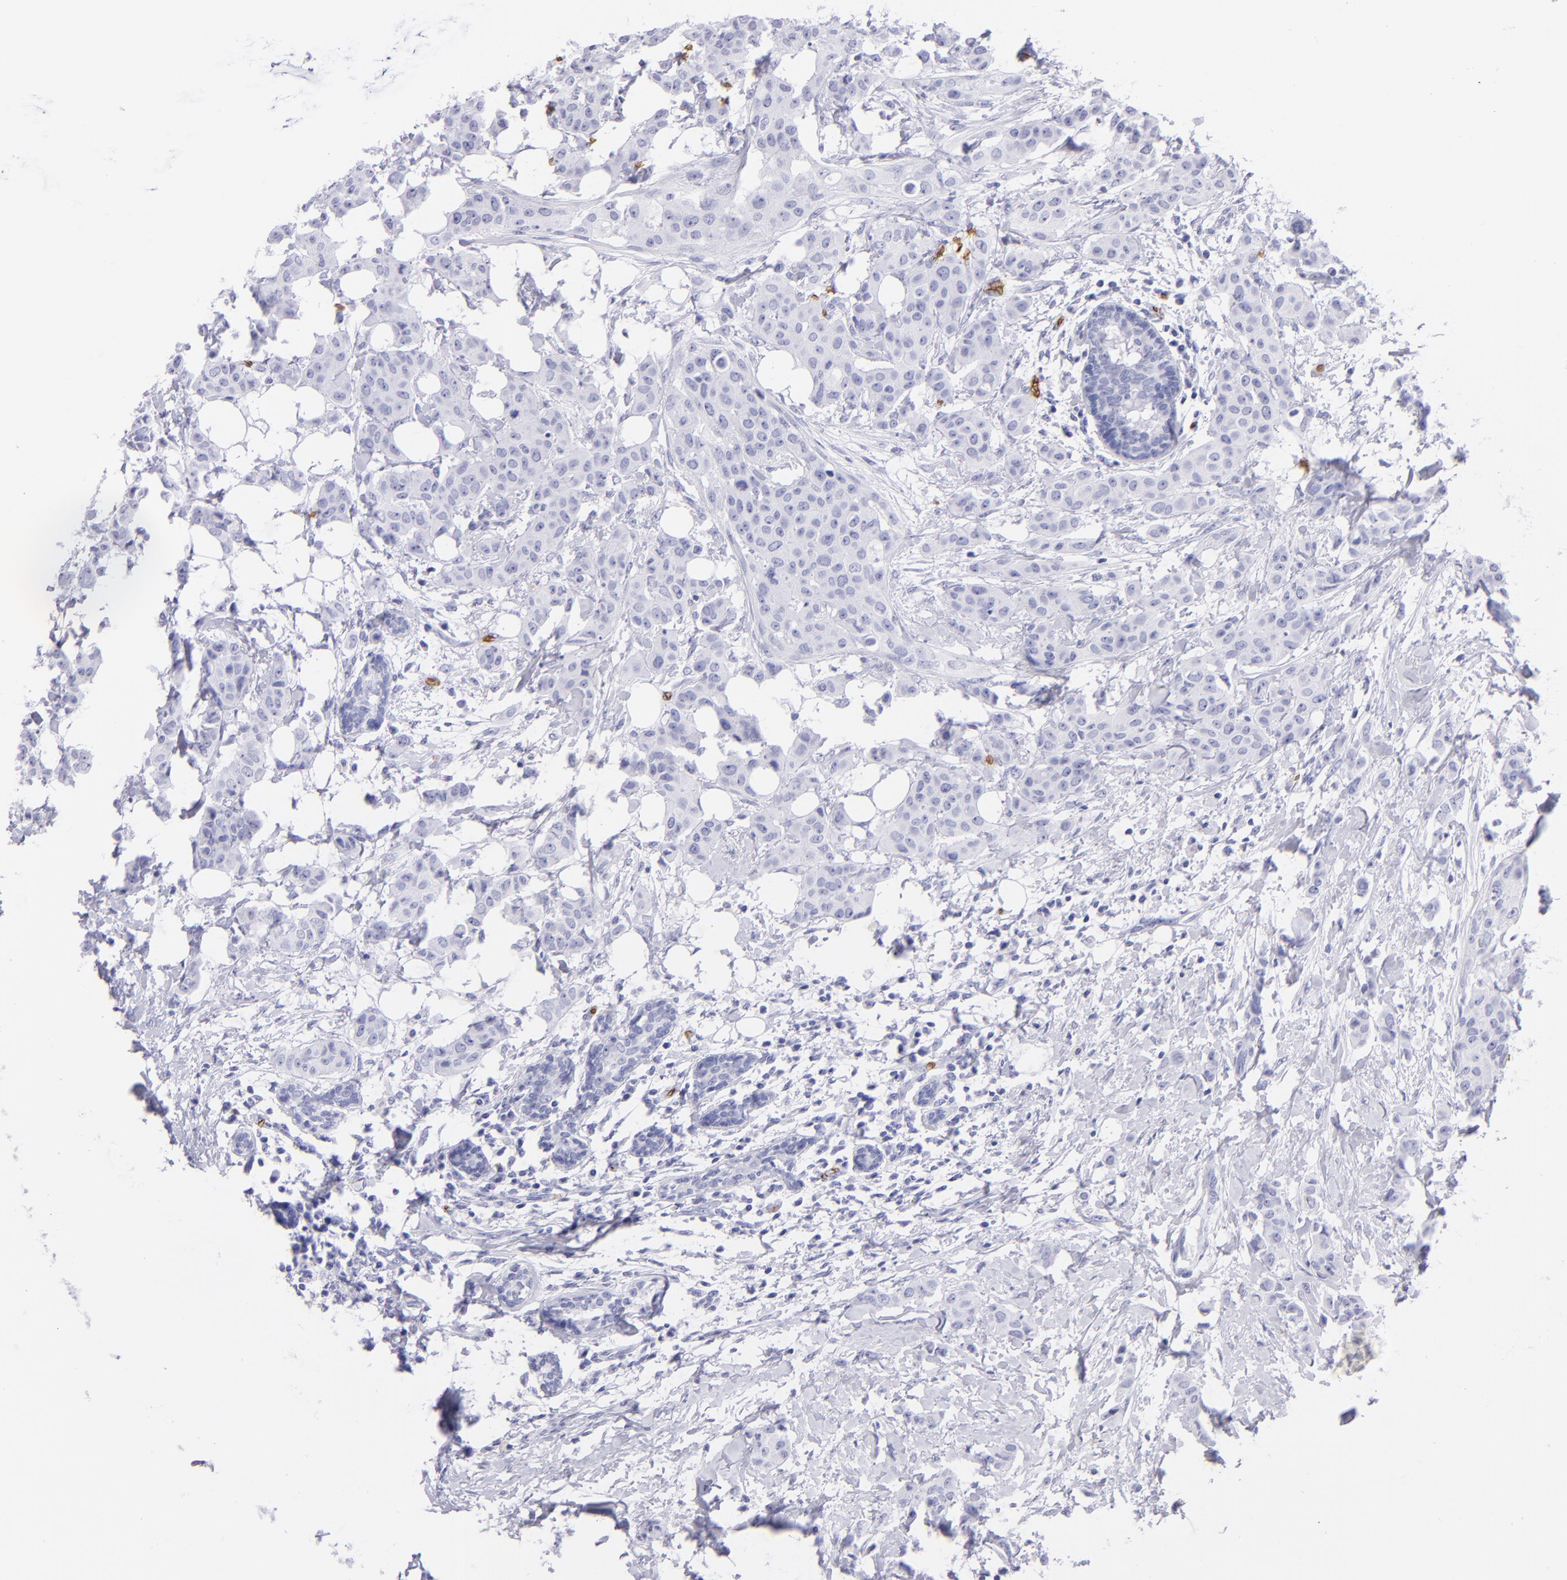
{"staining": {"intensity": "negative", "quantity": "none", "location": "none"}, "tissue": "breast cancer", "cell_type": "Tumor cells", "image_type": "cancer", "snomed": [{"axis": "morphology", "description": "Duct carcinoma"}, {"axis": "topography", "description": "Breast"}], "caption": "An immunohistochemistry (IHC) photomicrograph of breast cancer is shown. There is no staining in tumor cells of breast cancer.", "gene": "GYPA", "patient": {"sex": "female", "age": 40}}